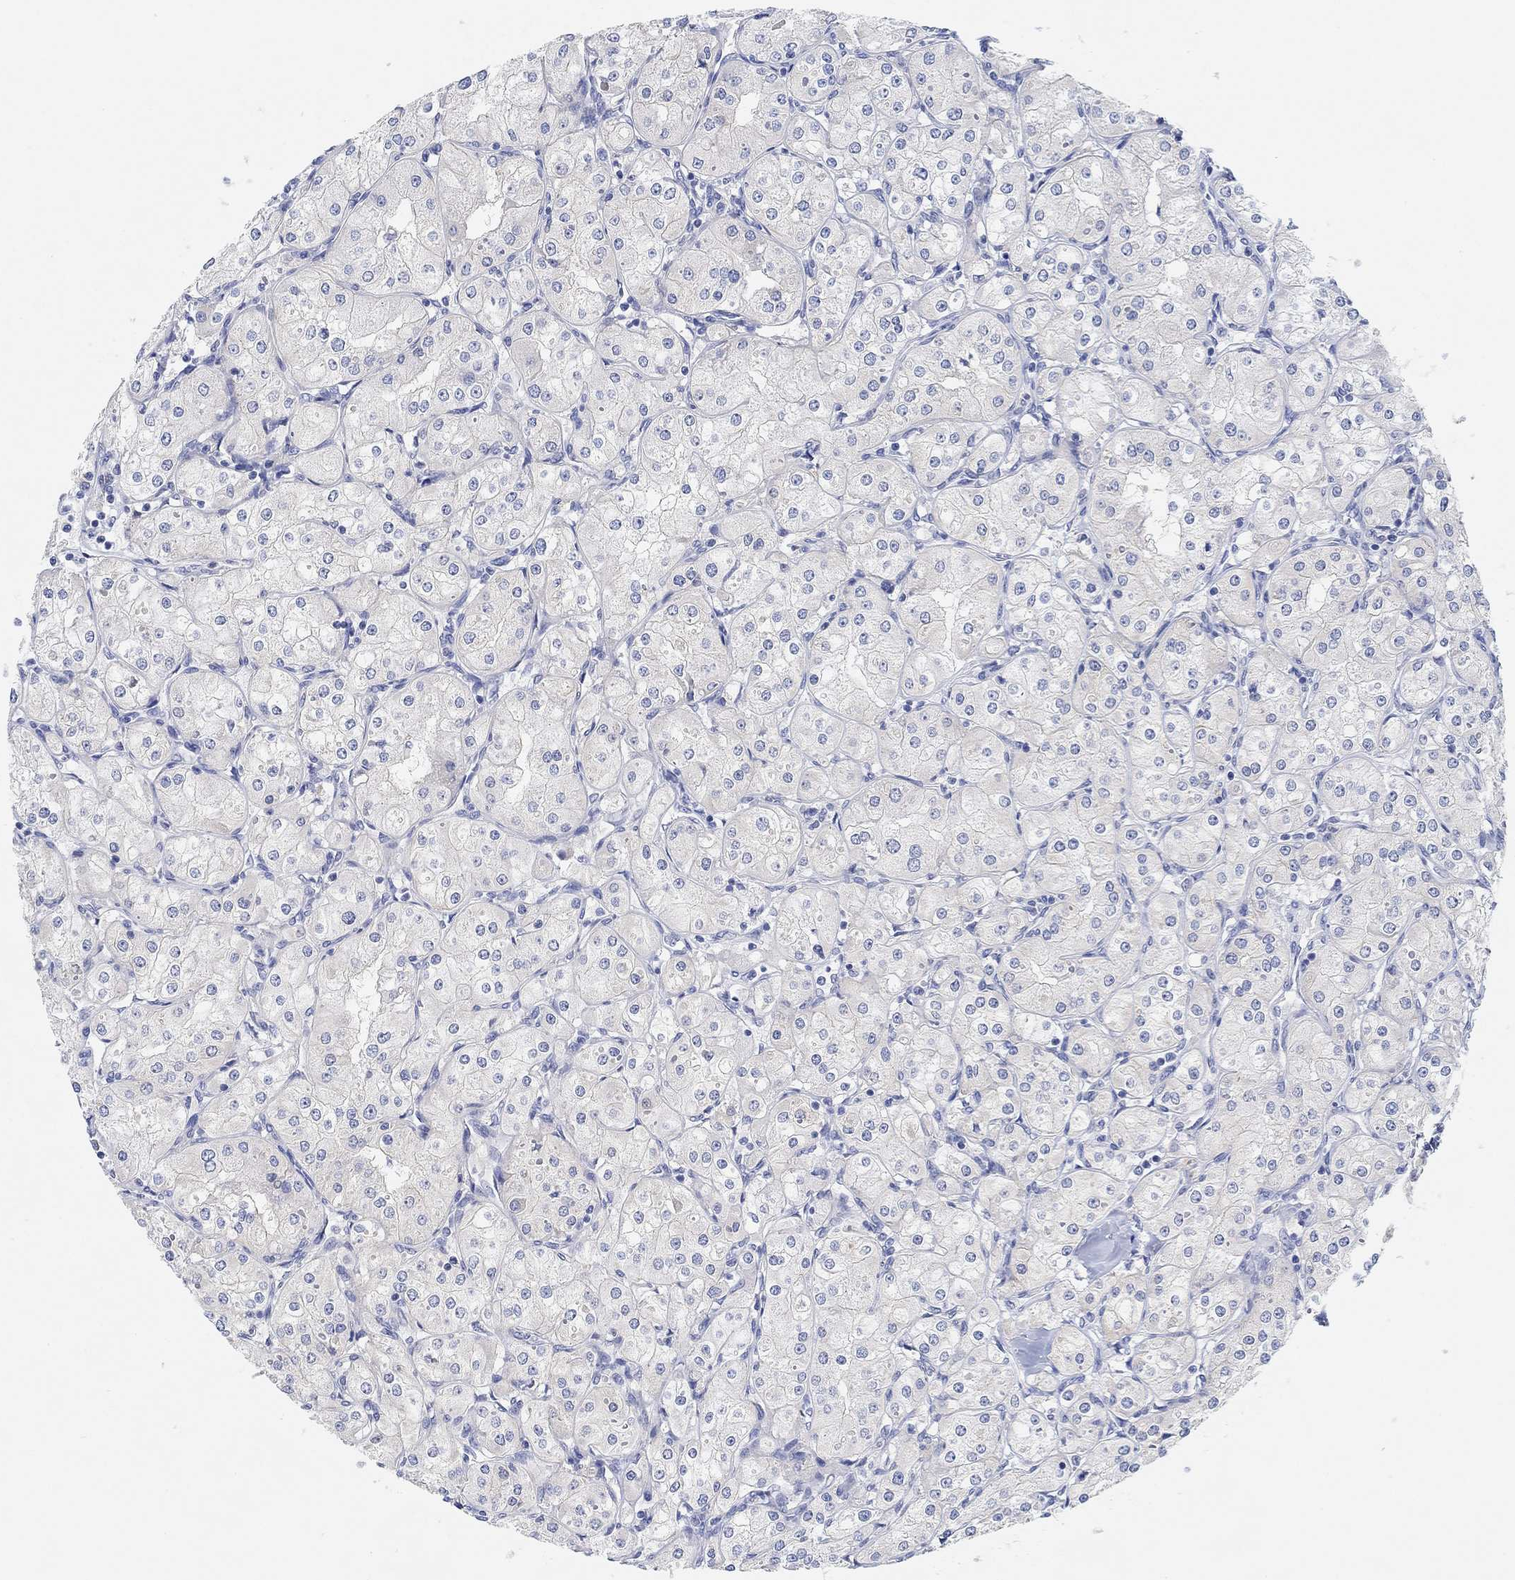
{"staining": {"intensity": "weak", "quantity": "<25%", "location": "cytoplasmic/membranous"}, "tissue": "renal cancer", "cell_type": "Tumor cells", "image_type": "cancer", "snomed": [{"axis": "morphology", "description": "Adenocarcinoma, NOS"}, {"axis": "topography", "description": "Kidney"}], "caption": "DAB immunohistochemical staining of renal cancer shows no significant positivity in tumor cells. (DAB immunohistochemistry with hematoxylin counter stain).", "gene": "RGS1", "patient": {"sex": "male", "age": 77}}